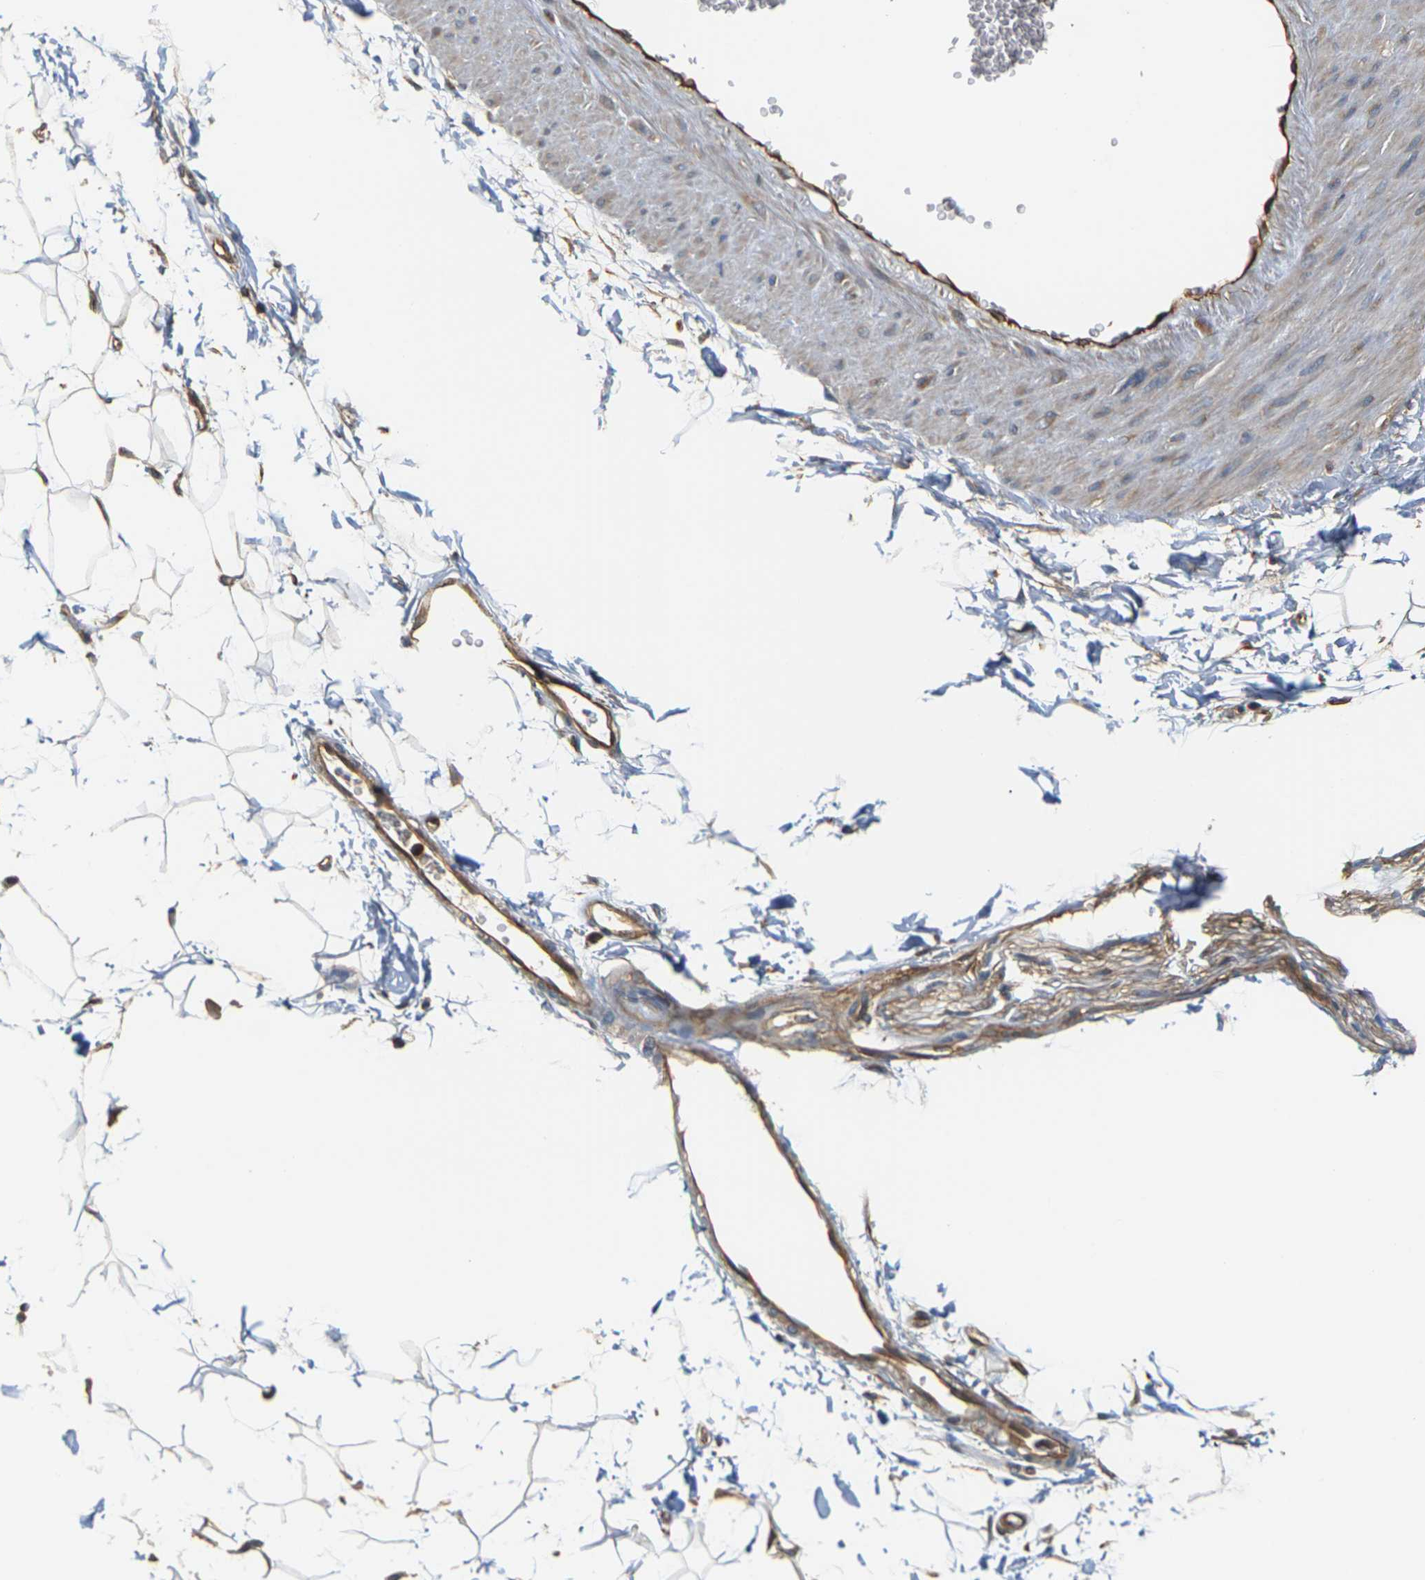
{"staining": {"intensity": "negative", "quantity": "none", "location": "none"}, "tissue": "adipose tissue", "cell_type": "Adipocytes", "image_type": "normal", "snomed": [{"axis": "morphology", "description": "Normal tissue, NOS"}, {"axis": "topography", "description": "Soft tissue"}], "caption": "This is an immunohistochemistry (IHC) histopathology image of normal human adipose tissue. There is no expression in adipocytes.", "gene": "PCDHB4", "patient": {"sex": "male", "age": 72}}